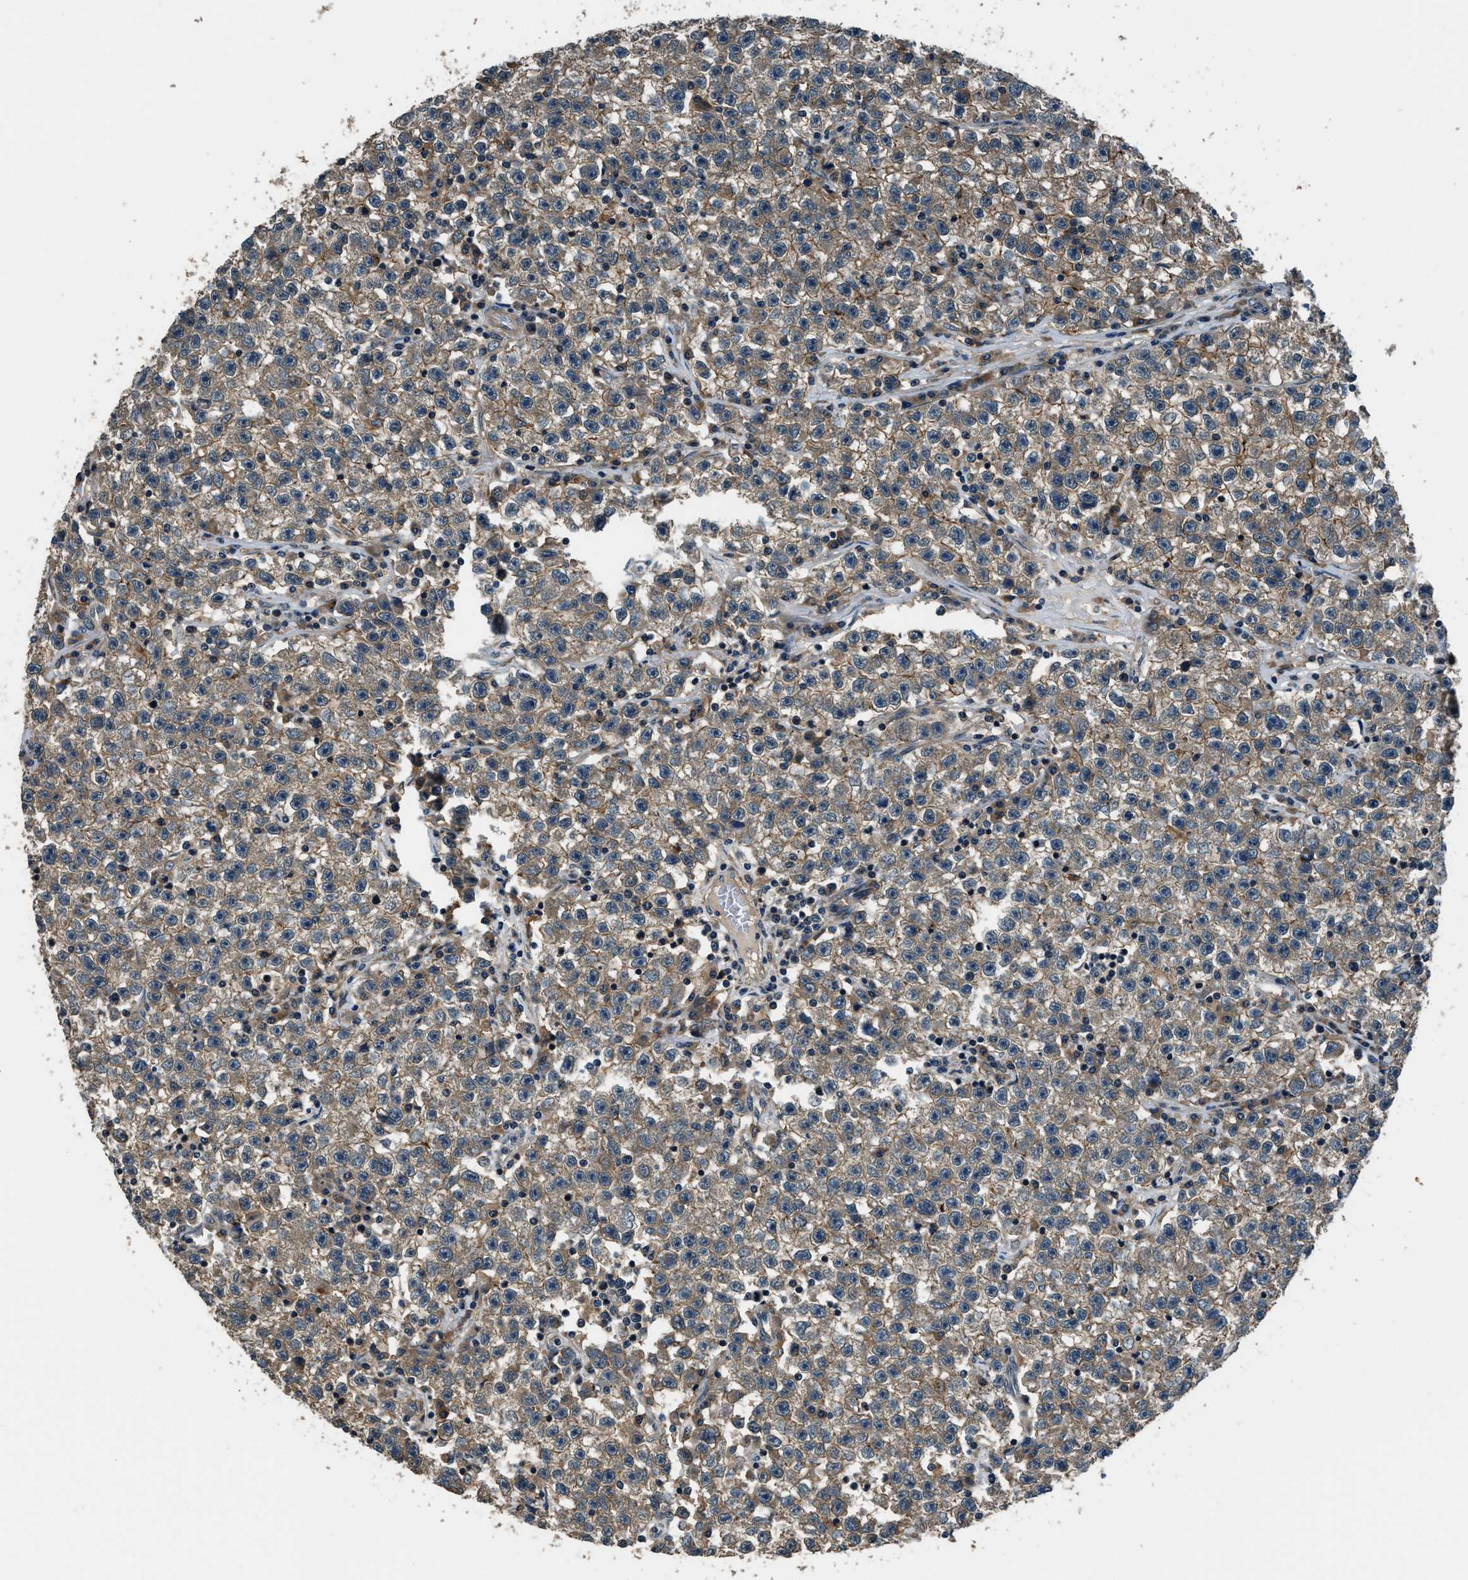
{"staining": {"intensity": "weak", "quantity": "25%-75%", "location": "cytoplasmic/membranous"}, "tissue": "testis cancer", "cell_type": "Tumor cells", "image_type": "cancer", "snomed": [{"axis": "morphology", "description": "Seminoma, NOS"}, {"axis": "topography", "description": "Testis"}], "caption": "Testis cancer stained with DAB immunohistochemistry exhibits low levels of weak cytoplasmic/membranous expression in about 25%-75% of tumor cells. The staining was performed using DAB (3,3'-diaminobenzidine), with brown indicating positive protein expression. Nuclei are stained blue with hematoxylin.", "gene": "ARHGEF11", "patient": {"sex": "male", "age": 22}}